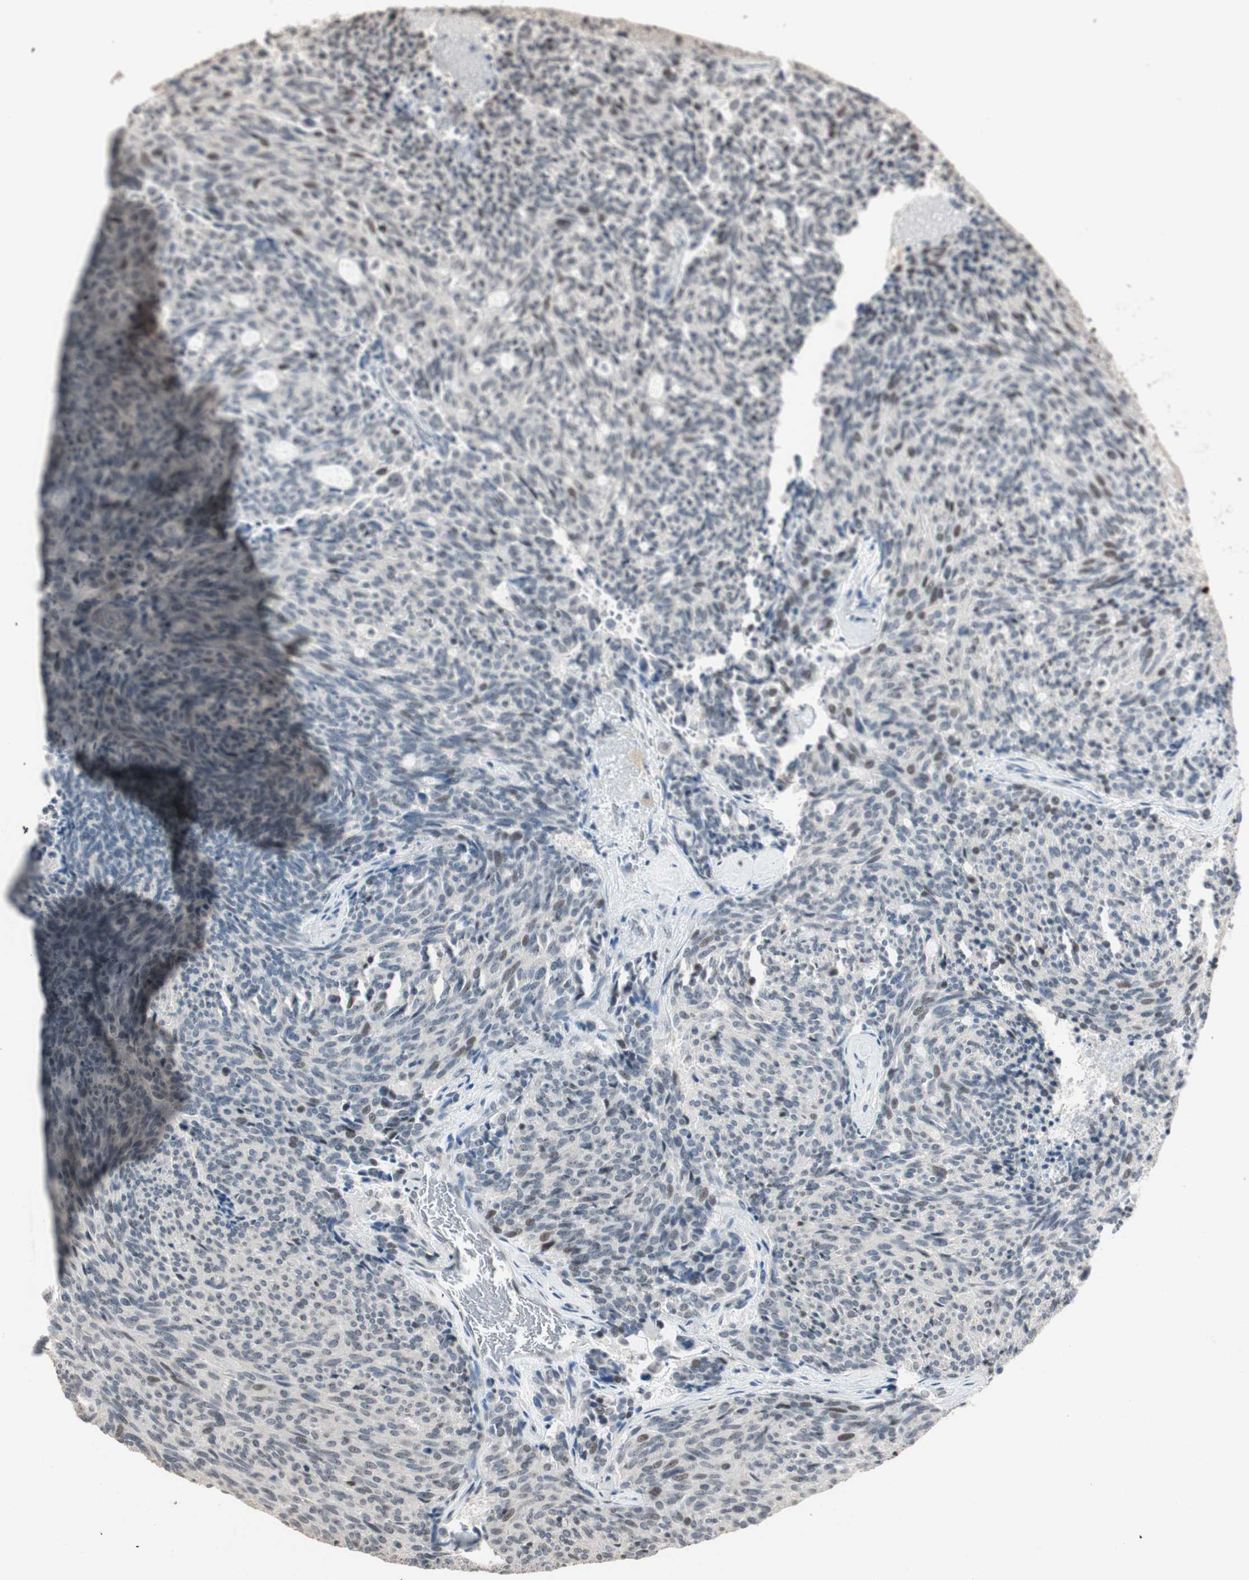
{"staining": {"intensity": "moderate", "quantity": "<25%", "location": "nuclear"}, "tissue": "carcinoid", "cell_type": "Tumor cells", "image_type": "cancer", "snomed": [{"axis": "morphology", "description": "Carcinoid, malignant, NOS"}, {"axis": "topography", "description": "Pancreas"}], "caption": "IHC histopathology image of carcinoid stained for a protein (brown), which demonstrates low levels of moderate nuclear expression in about <25% of tumor cells.", "gene": "ETV4", "patient": {"sex": "female", "age": 54}}